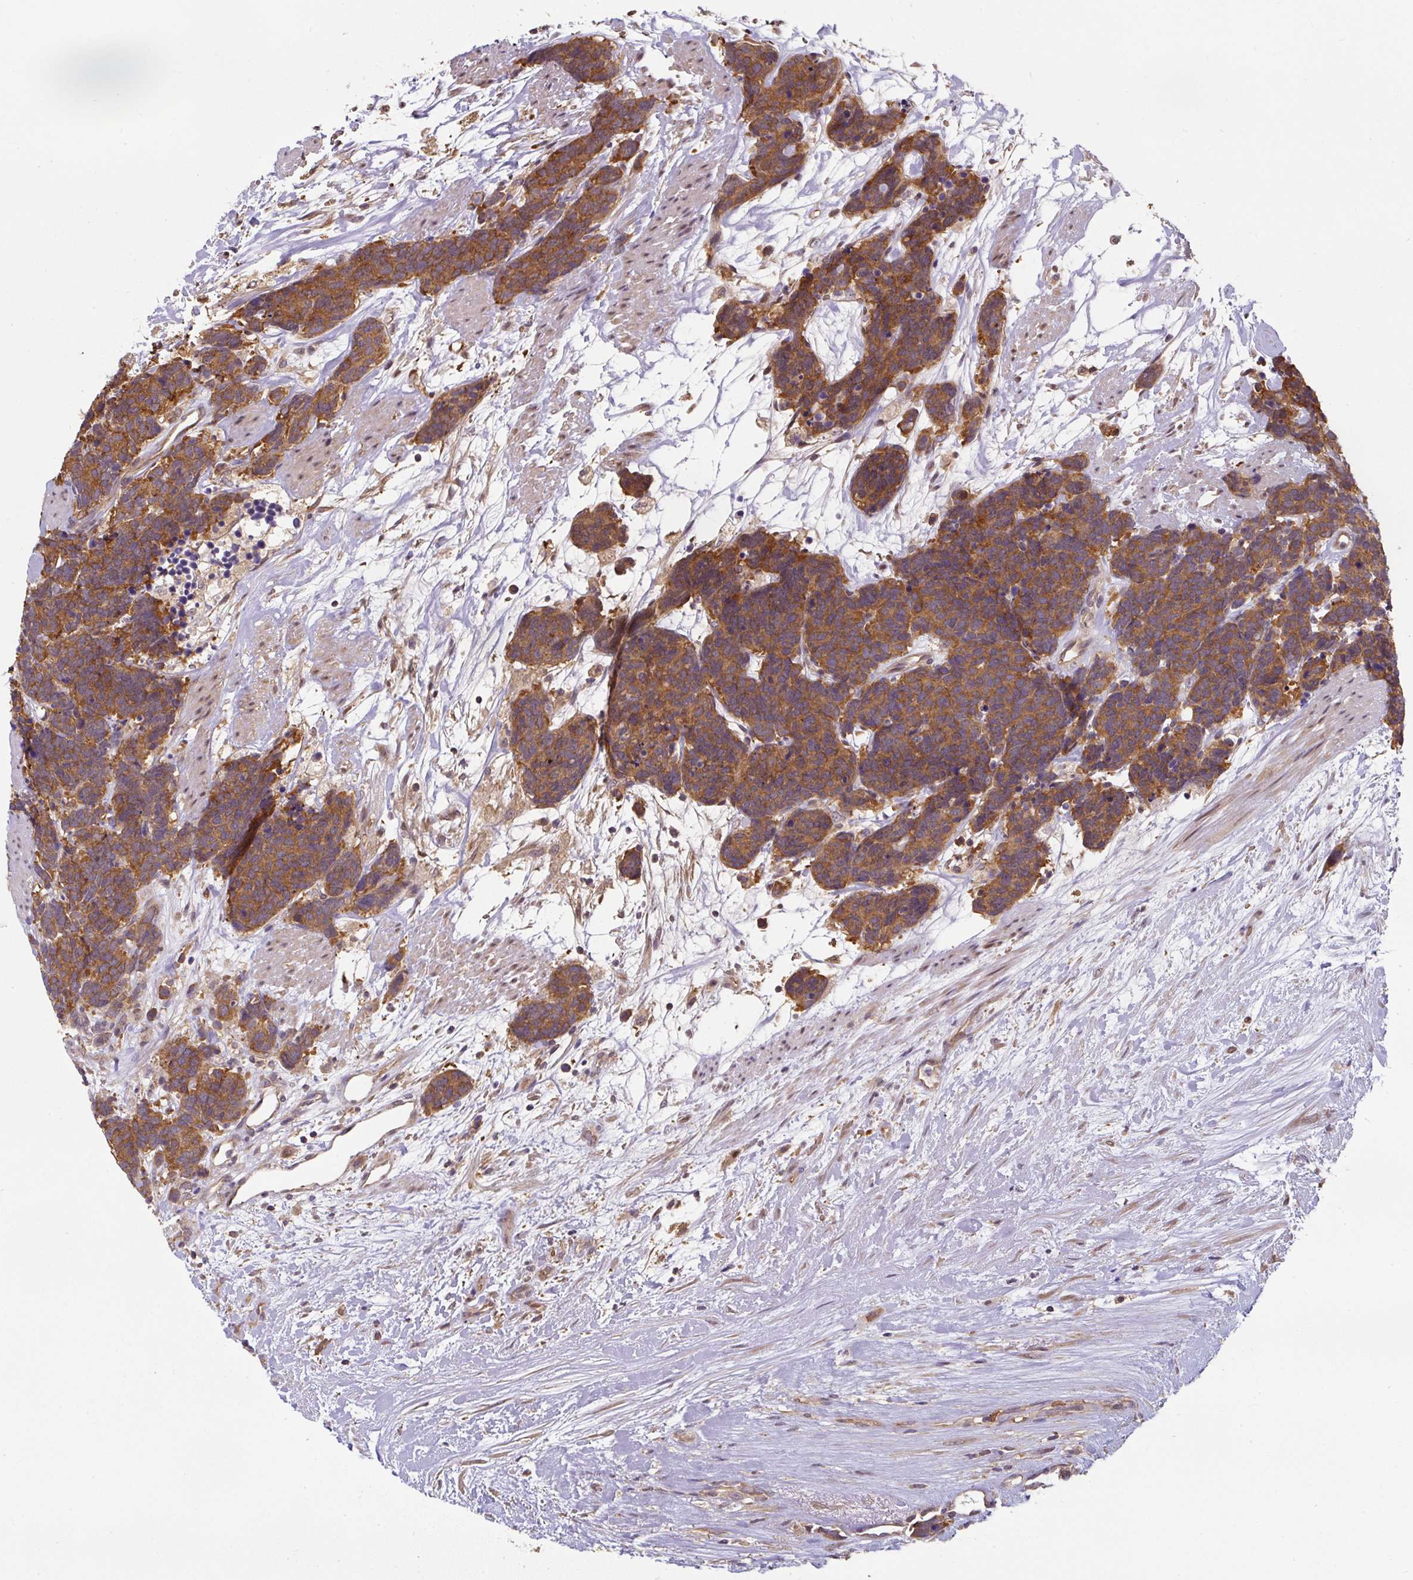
{"staining": {"intensity": "strong", "quantity": ">75%", "location": "cytoplasmic/membranous"}, "tissue": "carcinoid", "cell_type": "Tumor cells", "image_type": "cancer", "snomed": [{"axis": "morphology", "description": "Carcinoma, NOS"}, {"axis": "morphology", "description": "Carcinoid, malignant, NOS"}, {"axis": "topography", "description": "Prostate"}], "caption": "Immunohistochemical staining of human malignant carcinoid reveals strong cytoplasmic/membranous protein expression in about >75% of tumor cells.", "gene": "ST13", "patient": {"sex": "male", "age": 57}}